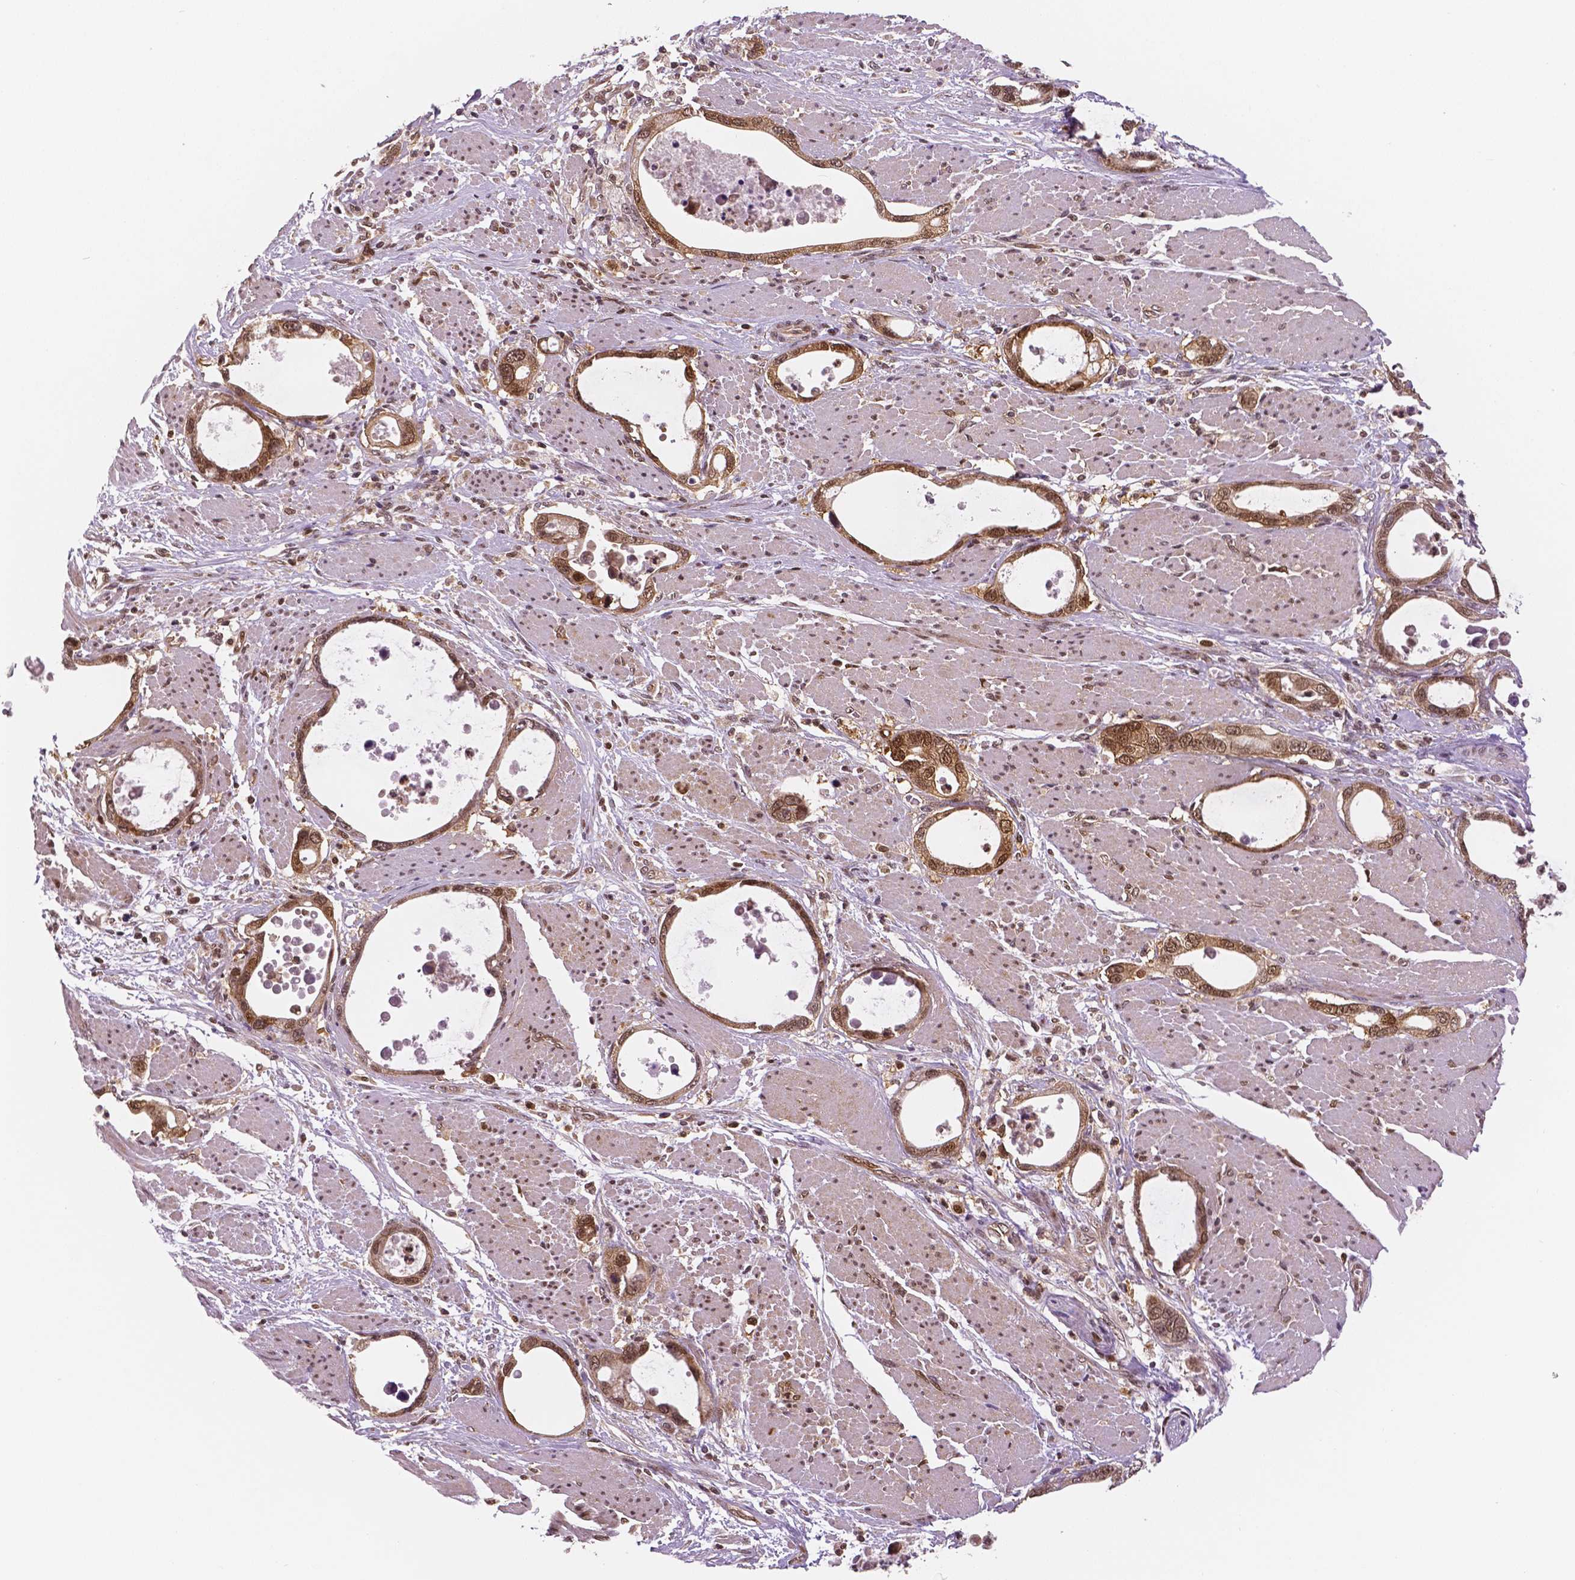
{"staining": {"intensity": "moderate", "quantity": ">75%", "location": "cytoplasmic/membranous,nuclear"}, "tissue": "stomach cancer", "cell_type": "Tumor cells", "image_type": "cancer", "snomed": [{"axis": "morphology", "description": "Adenocarcinoma, NOS"}, {"axis": "topography", "description": "Stomach, upper"}], "caption": "Stomach cancer (adenocarcinoma) stained for a protein displays moderate cytoplasmic/membranous and nuclear positivity in tumor cells.", "gene": "STAT3", "patient": {"sex": "male", "age": 74}}